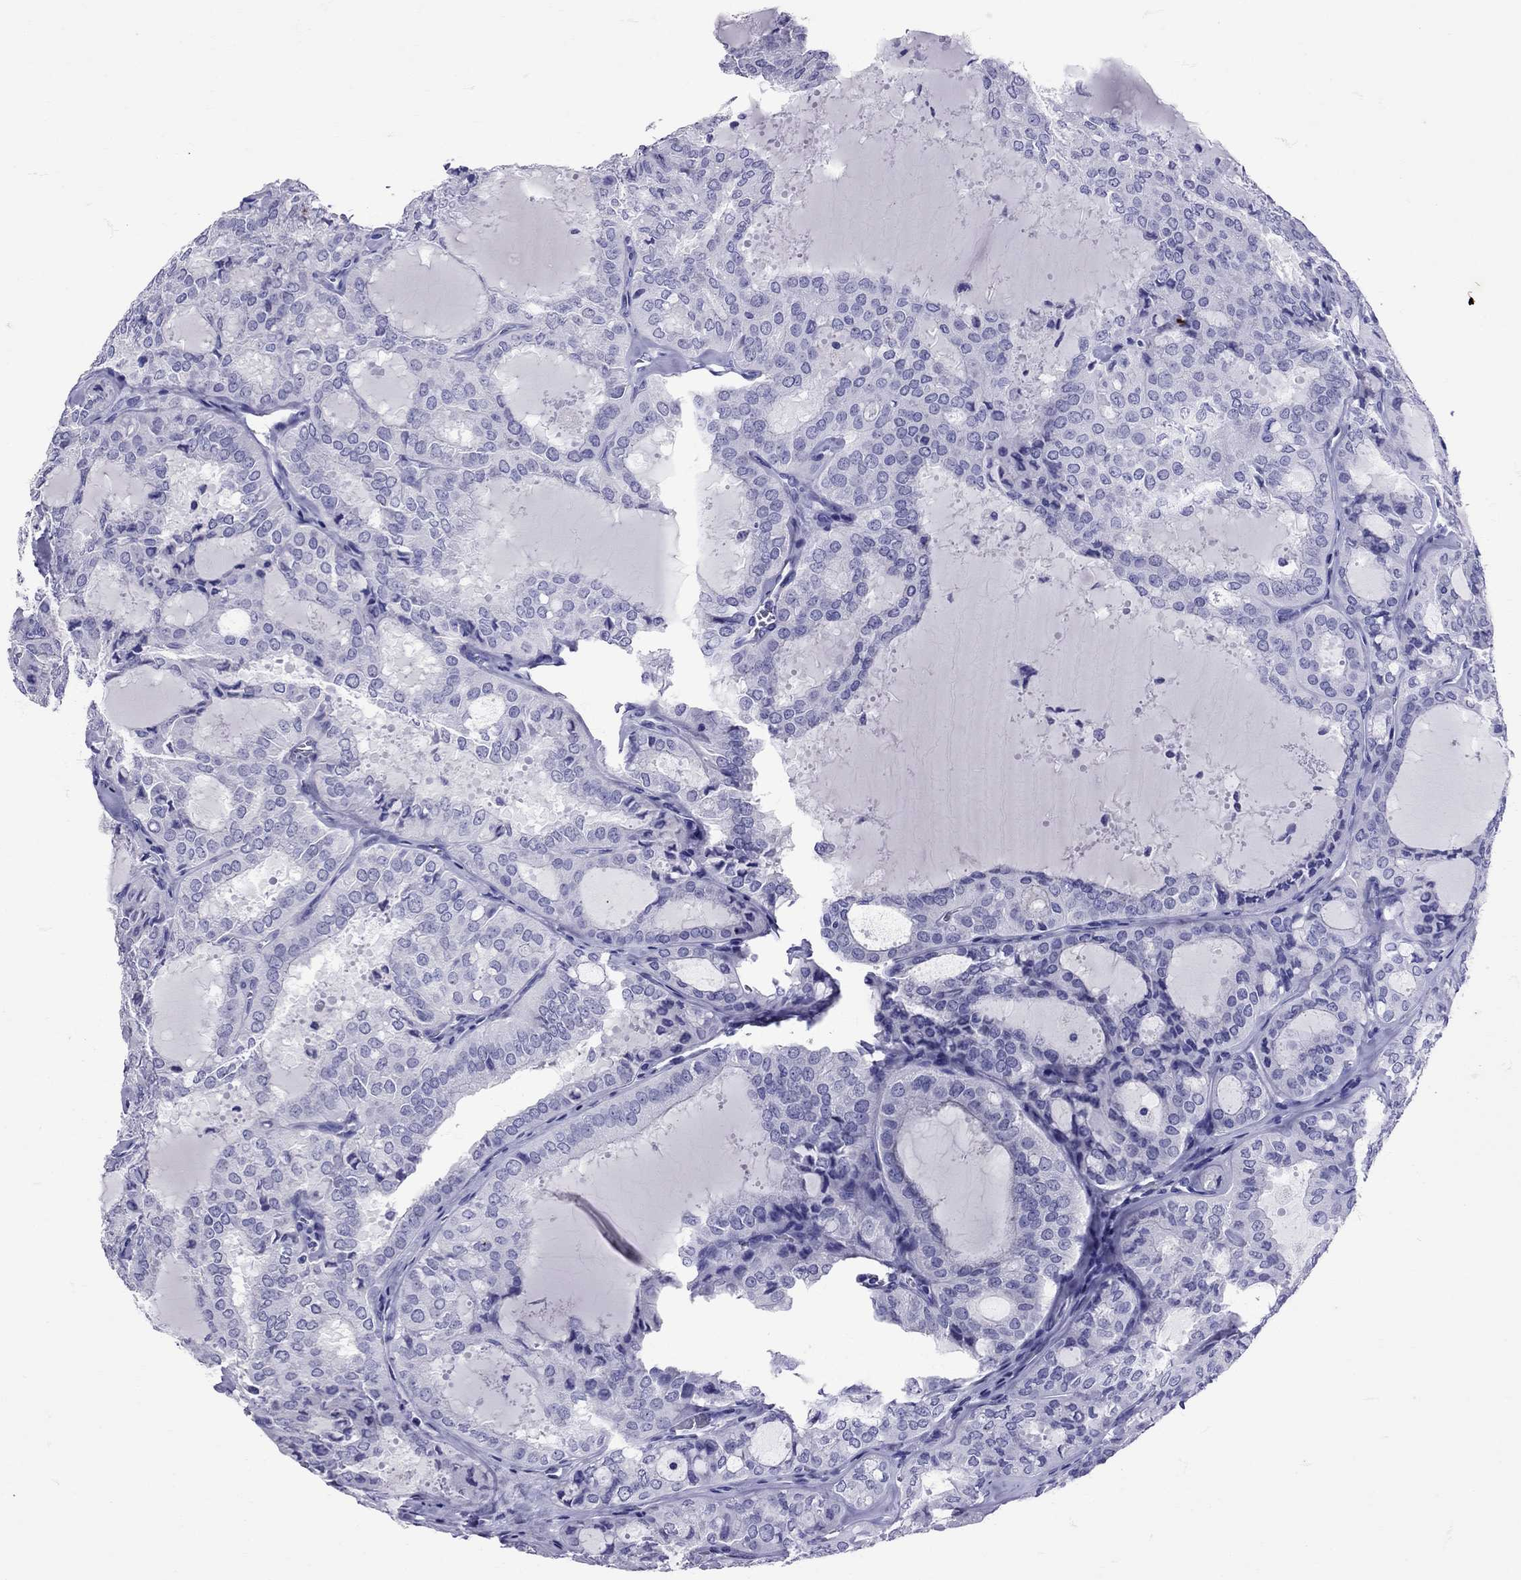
{"staining": {"intensity": "negative", "quantity": "none", "location": "none"}, "tissue": "thyroid cancer", "cell_type": "Tumor cells", "image_type": "cancer", "snomed": [{"axis": "morphology", "description": "Follicular adenoma carcinoma, NOS"}, {"axis": "topography", "description": "Thyroid gland"}], "caption": "Immunohistochemistry of human thyroid cancer (follicular adenoma carcinoma) reveals no expression in tumor cells.", "gene": "AVP", "patient": {"sex": "male", "age": 75}}